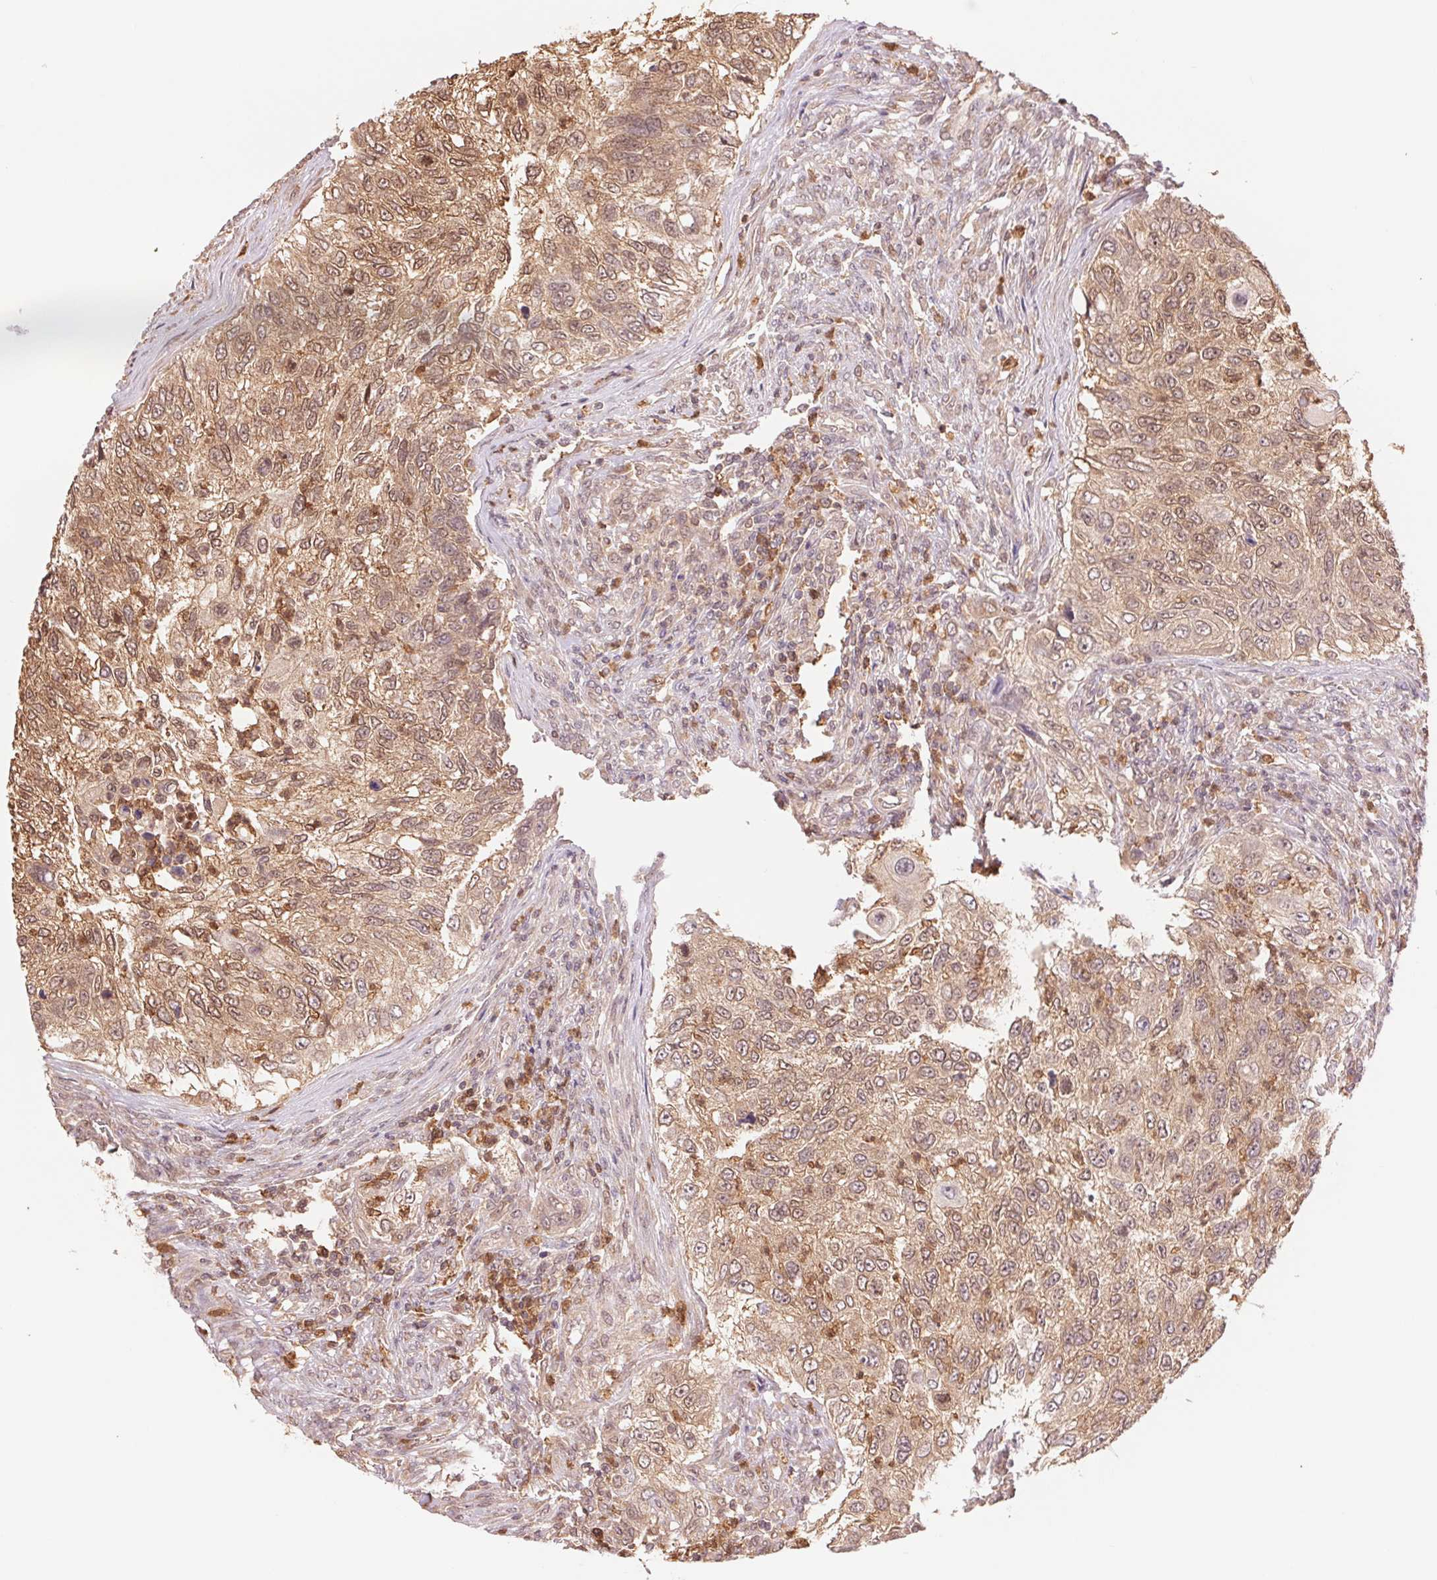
{"staining": {"intensity": "moderate", "quantity": ">75%", "location": "cytoplasmic/membranous,nuclear"}, "tissue": "urothelial cancer", "cell_type": "Tumor cells", "image_type": "cancer", "snomed": [{"axis": "morphology", "description": "Urothelial carcinoma, High grade"}, {"axis": "topography", "description": "Urinary bladder"}], "caption": "This image reveals immunohistochemistry staining of high-grade urothelial carcinoma, with medium moderate cytoplasmic/membranous and nuclear expression in approximately >75% of tumor cells.", "gene": "CDC123", "patient": {"sex": "female", "age": 60}}